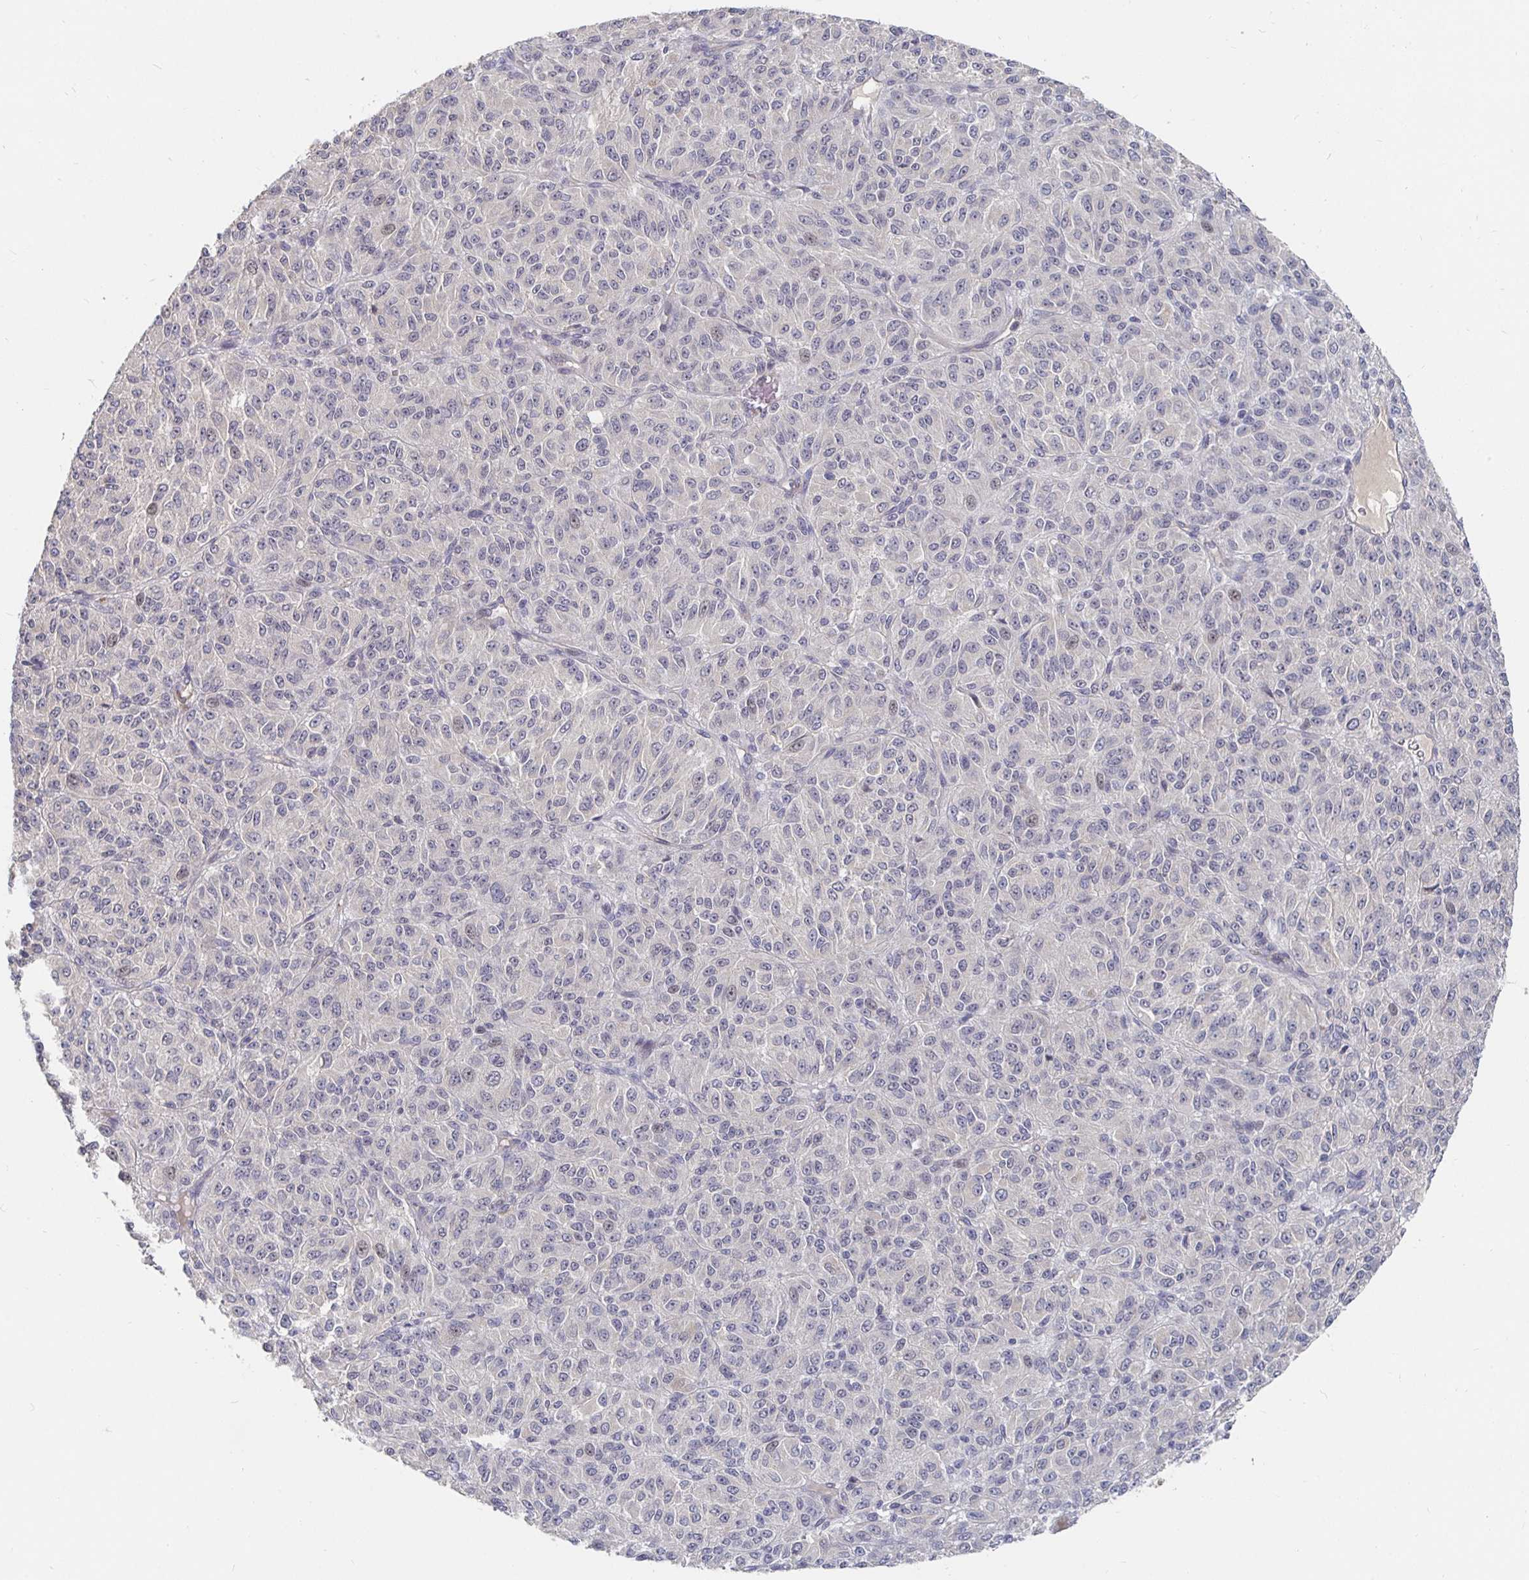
{"staining": {"intensity": "negative", "quantity": "none", "location": "none"}, "tissue": "melanoma", "cell_type": "Tumor cells", "image_type": "cancer", "snomed": [{"axis": "morphology", "description": "Malignant melanoma, Metastatic site"}, {"axis": "topography", "description": "Brain"}], "caption": "This image is of malignant melanoma (metastatic site) stained with IHC to label a protein in brown with the nuclei are counter-stained blue. There is no positivity in tumor cells.", "gene": "MEIS1", "patient": {"sex": "female", "age": 56}}